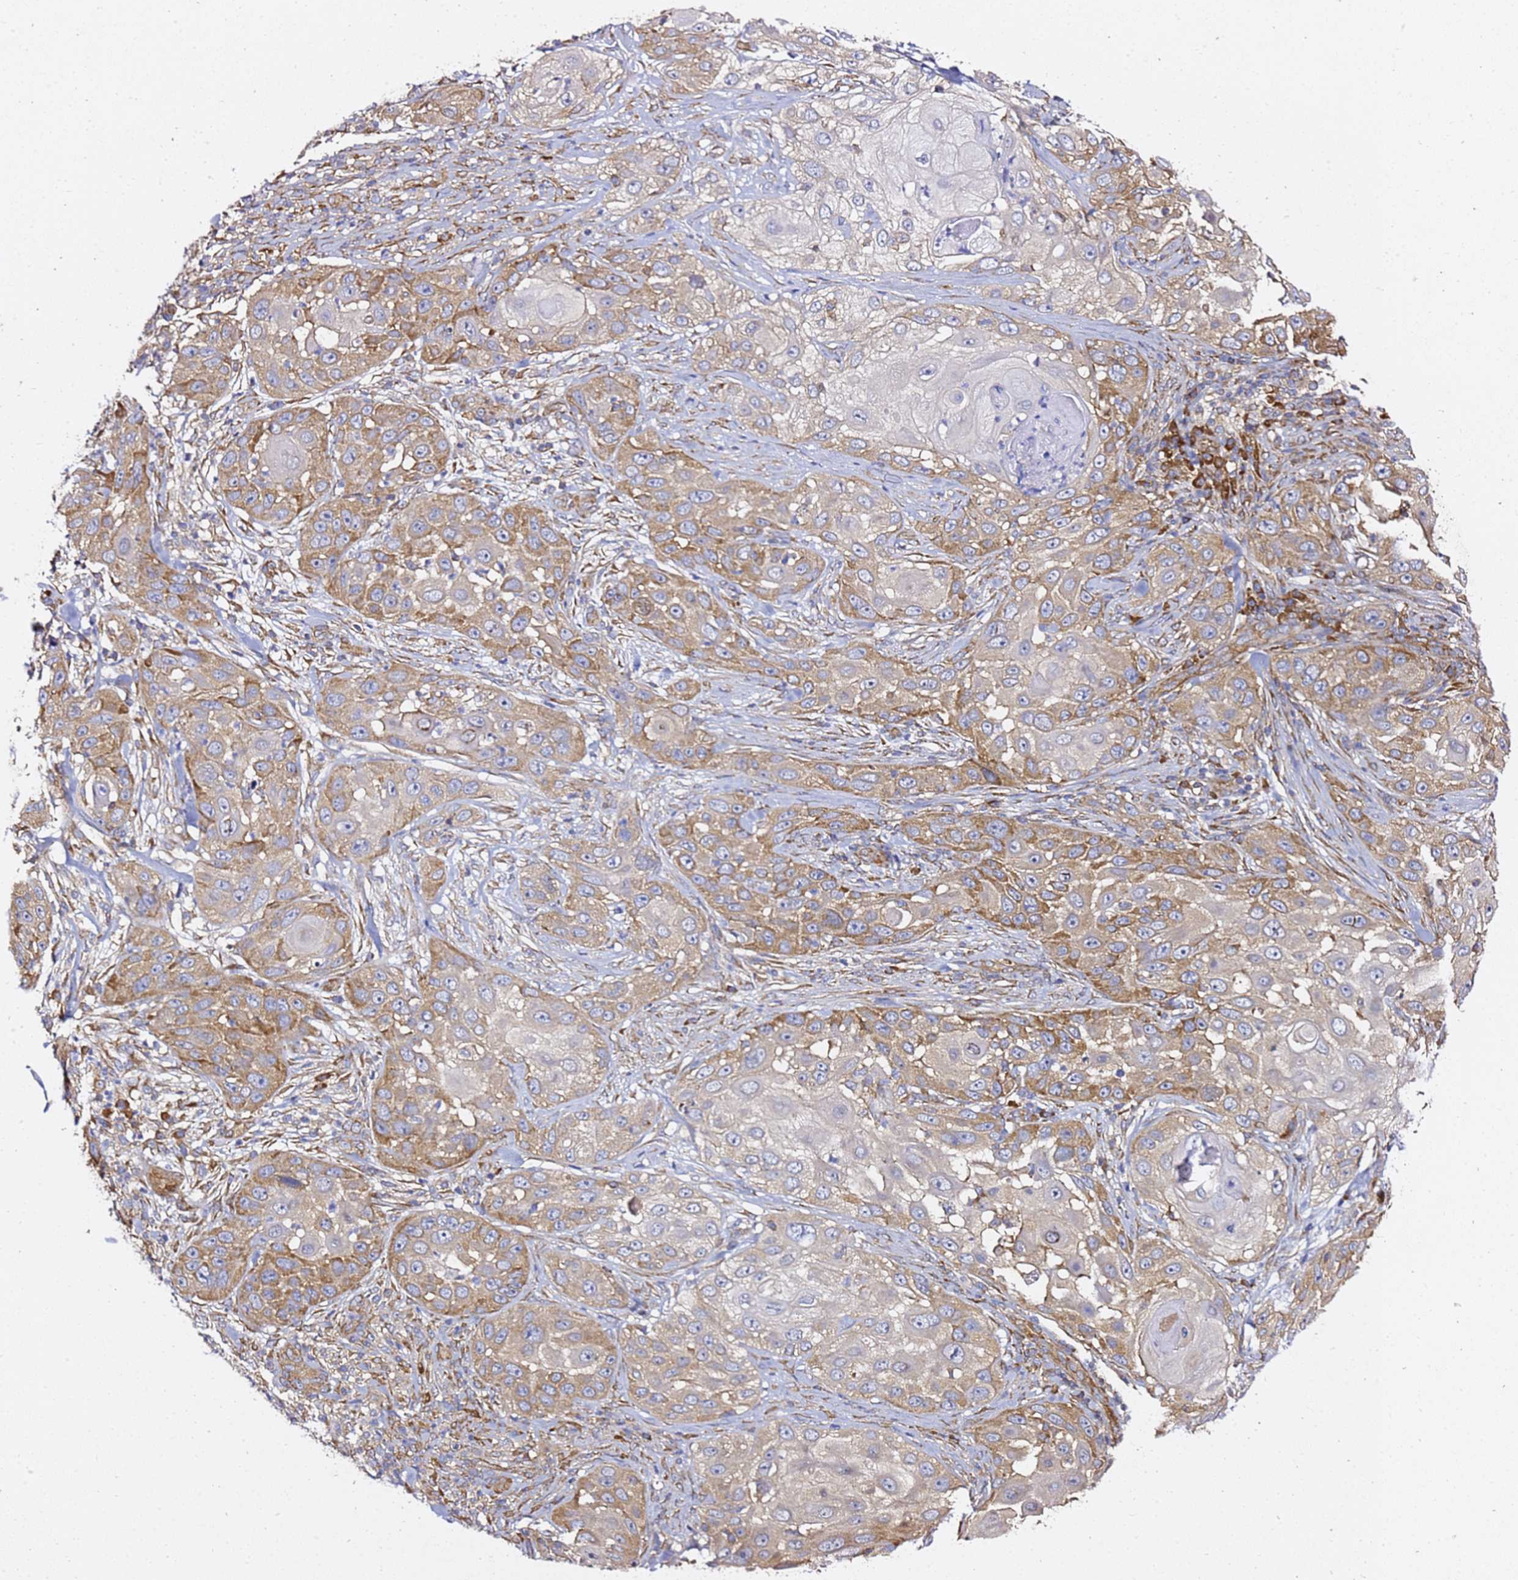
{"staining": {"intensity": "moderate", "quantity": ">75%", "location": "cytoplasmic/membranous"}, "tissue": "skin cancer", "cell_type": "Tumor cells", "image_type": "cancer", "snomed": [{"axis": "morphology", "description": "Squamous cell carcinoma, NOS"}, {"axis": "topography", "description": "Skin"}], "caption": "Skin cancer stained for a protein reveals moderate cytoplasmic/membranous positivity in tumor cells. (DAB IHC with brightfield microscopy, high magnification).", "gene": "TPST1", "patient": {"sex": "female", "age": 44}}